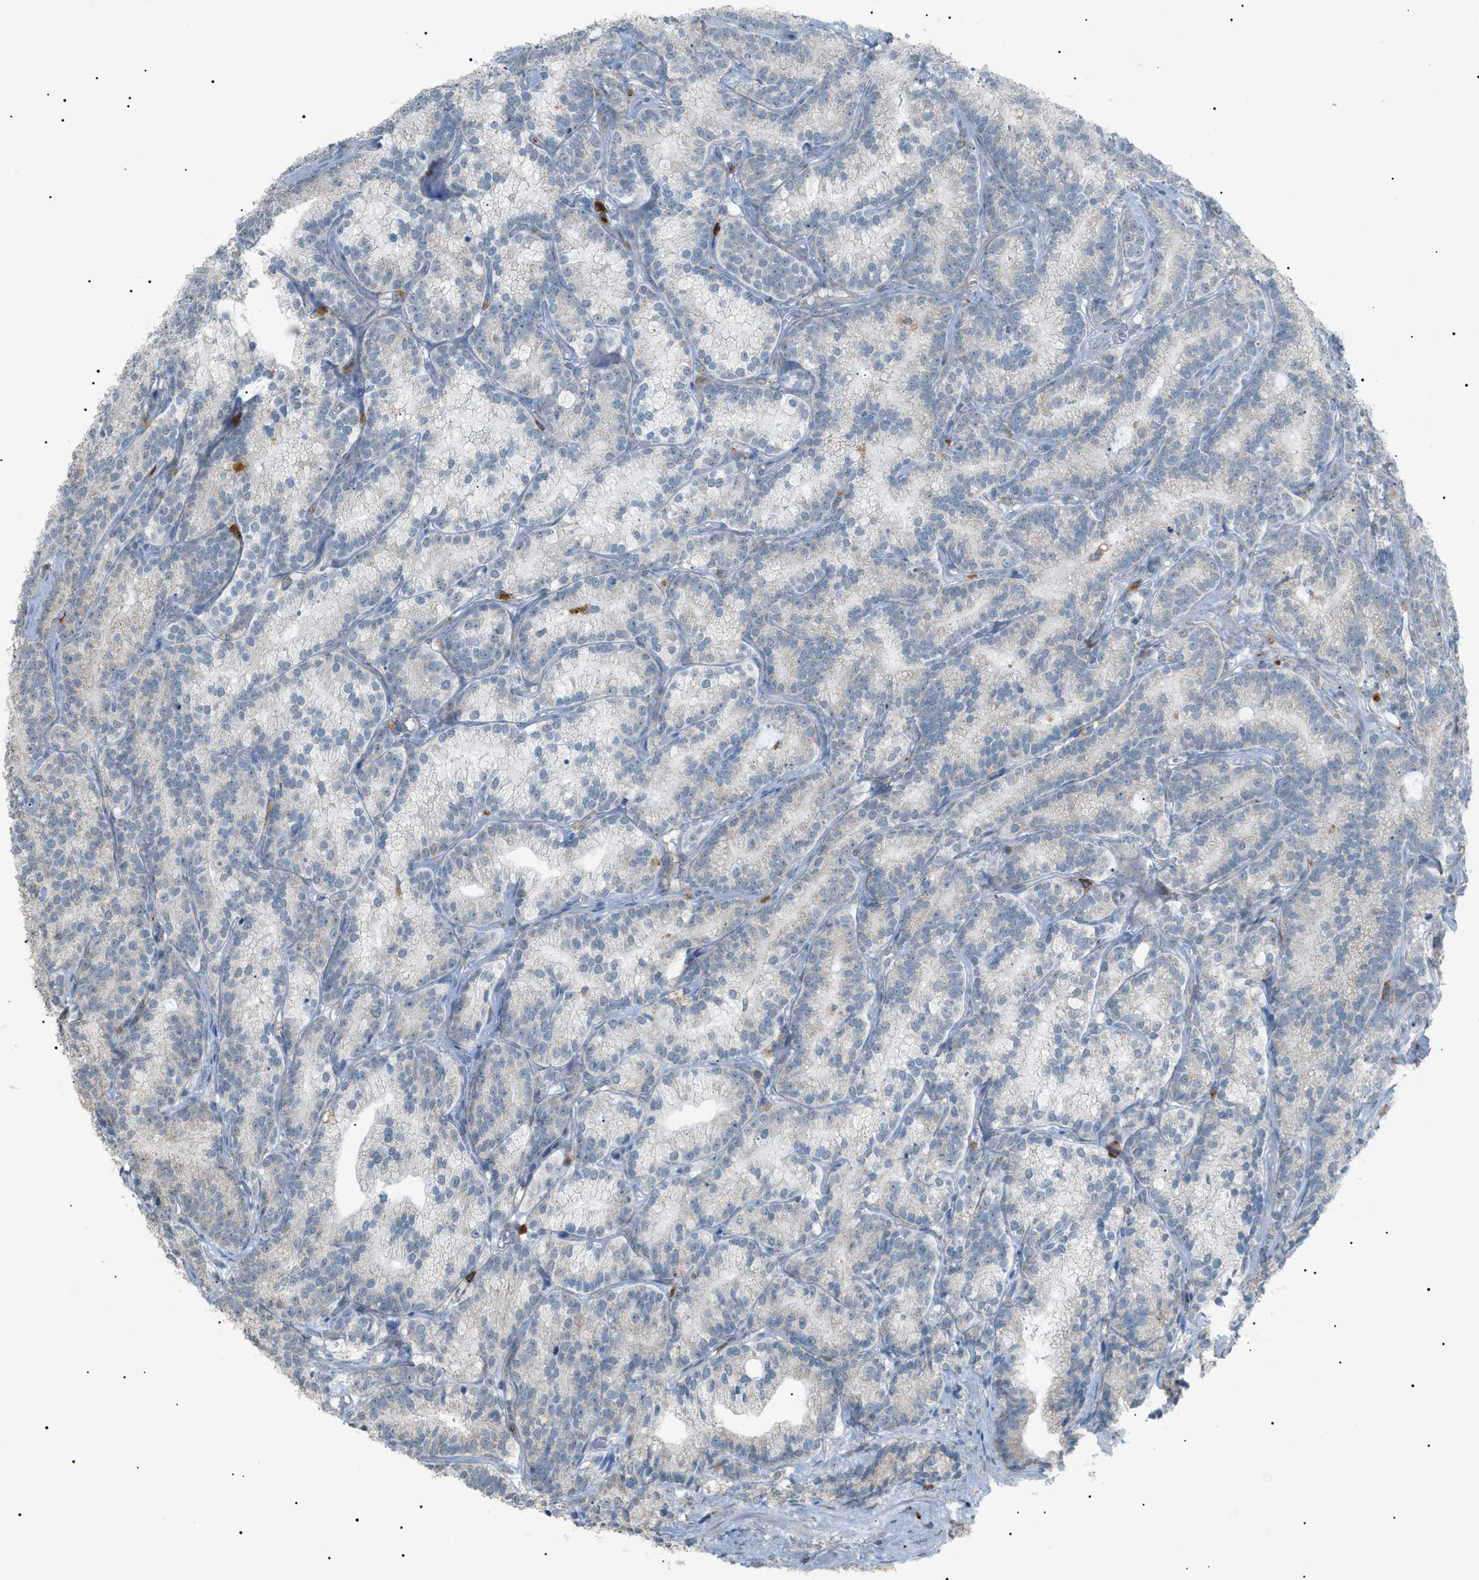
{"staining": {"intensity": "negative", "quantity": "none", "location": "none"}, "tissue": "prostate cancer", "cell_type": "Tumor cells", "image_type": "cancer", "snomed": [{"axis": "morphology", "description": "Adenocarcinoma, Low grade"}, {"axis": "topography", "description": "Prostate"}], "caption": "Tumor cells show no significant protein staining in prostate adenocarcinoma (low-grade).", "gene": "BTK", "patient": {"sex": "male", "age": 89}}